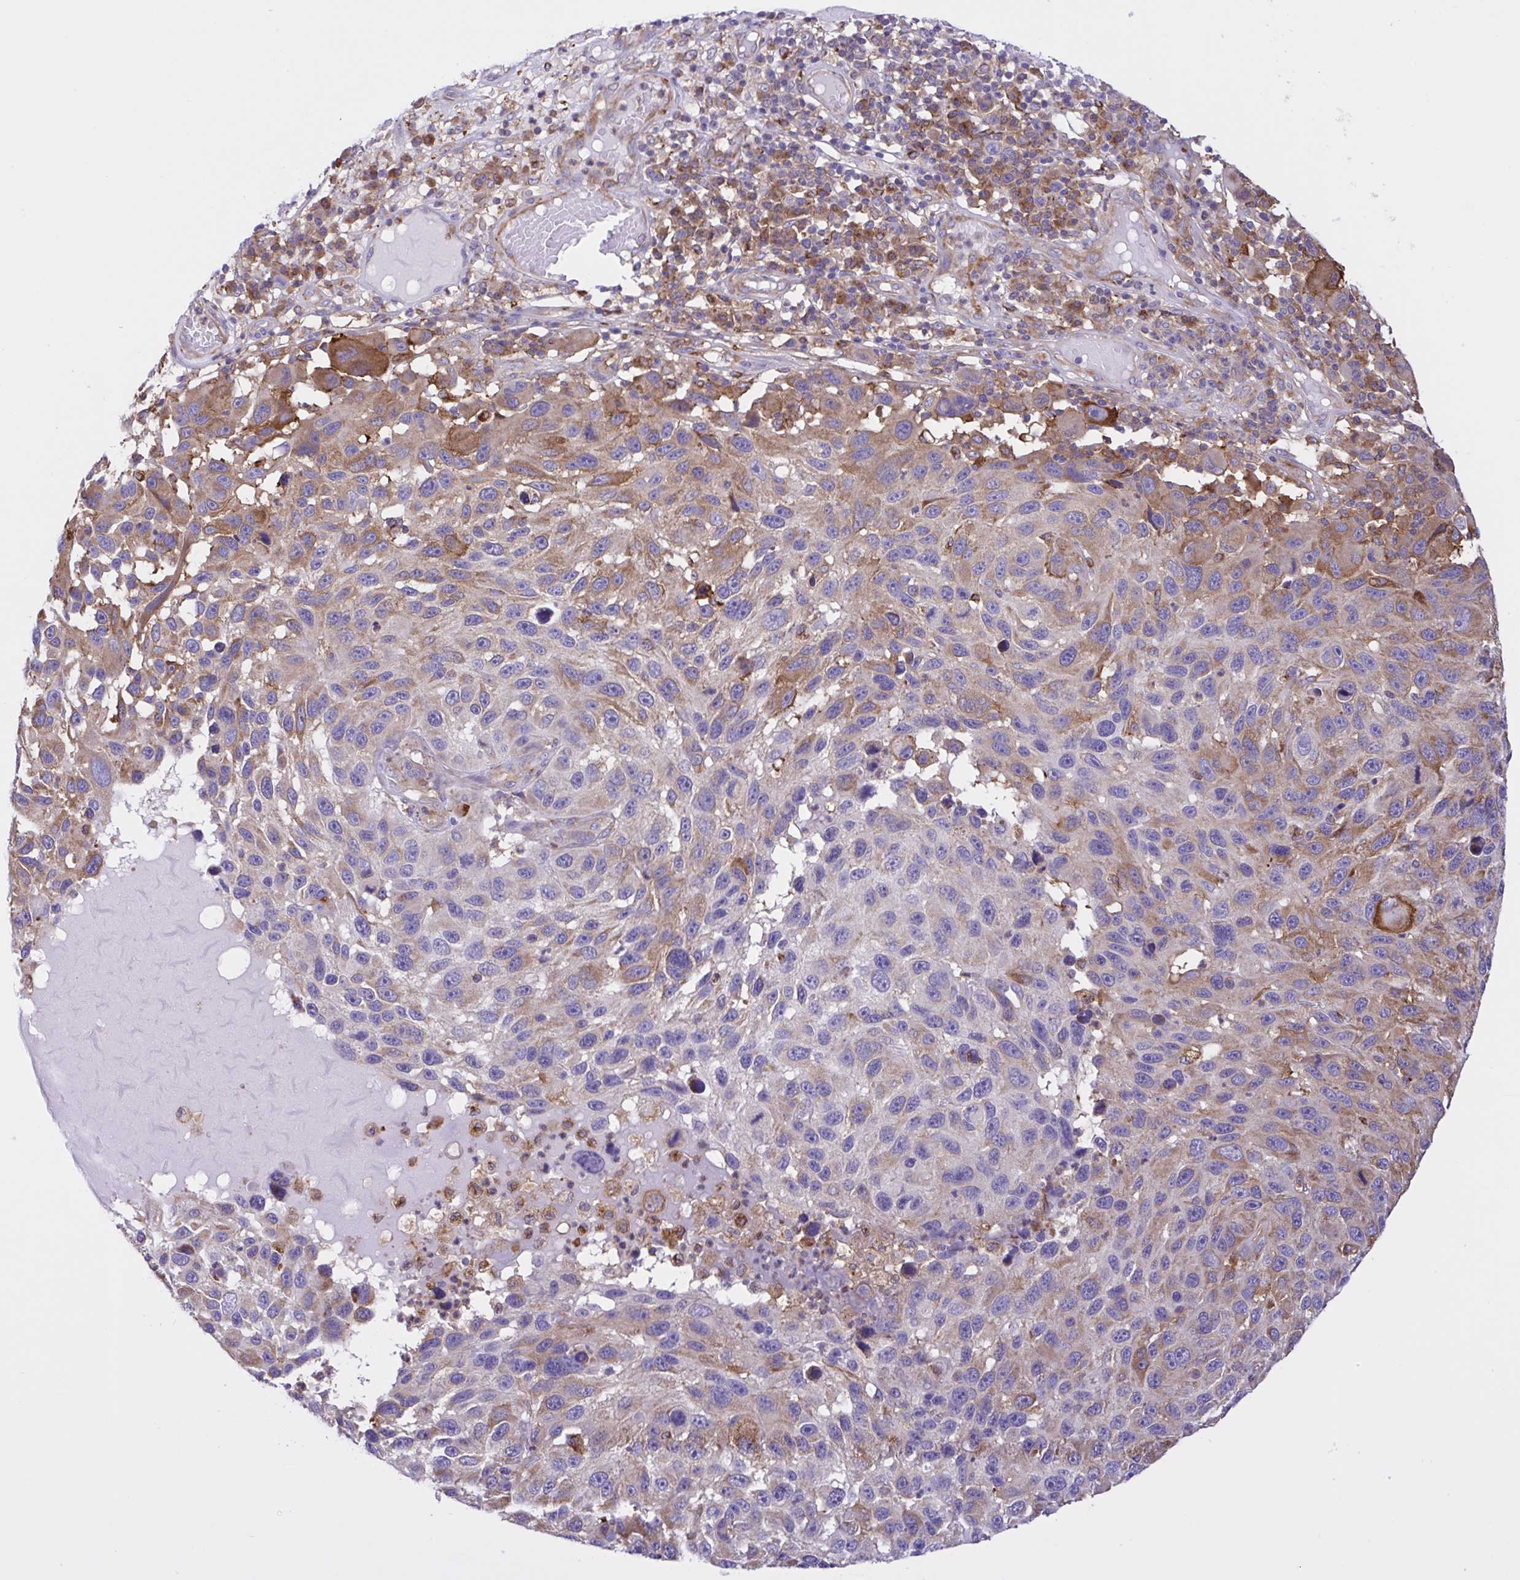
{"staining": {"intensity": "moderate", "quantity": "25%-75%", "location": "cytoplasmic/membranous"}, "tissue": "melanoma", "cell_type": "Tumor cells", "image_type": "cancer", "snomed": [{"axis": "morphology", "description": "Malignant melanoma, NOS"}, {"axis": "topography", "description": "Skin"}], "caption": "An image of malignant melanoma stained for a protein reveals moderate cytoplasmic/membranous brown staining in tumor cells. (Stains: DAB in brown, nuclei in blue, Microscopy: brightfield microscopy at high magnification).", "gene": "OR51M1", "patient": {"sex": "male", "age": 53}}